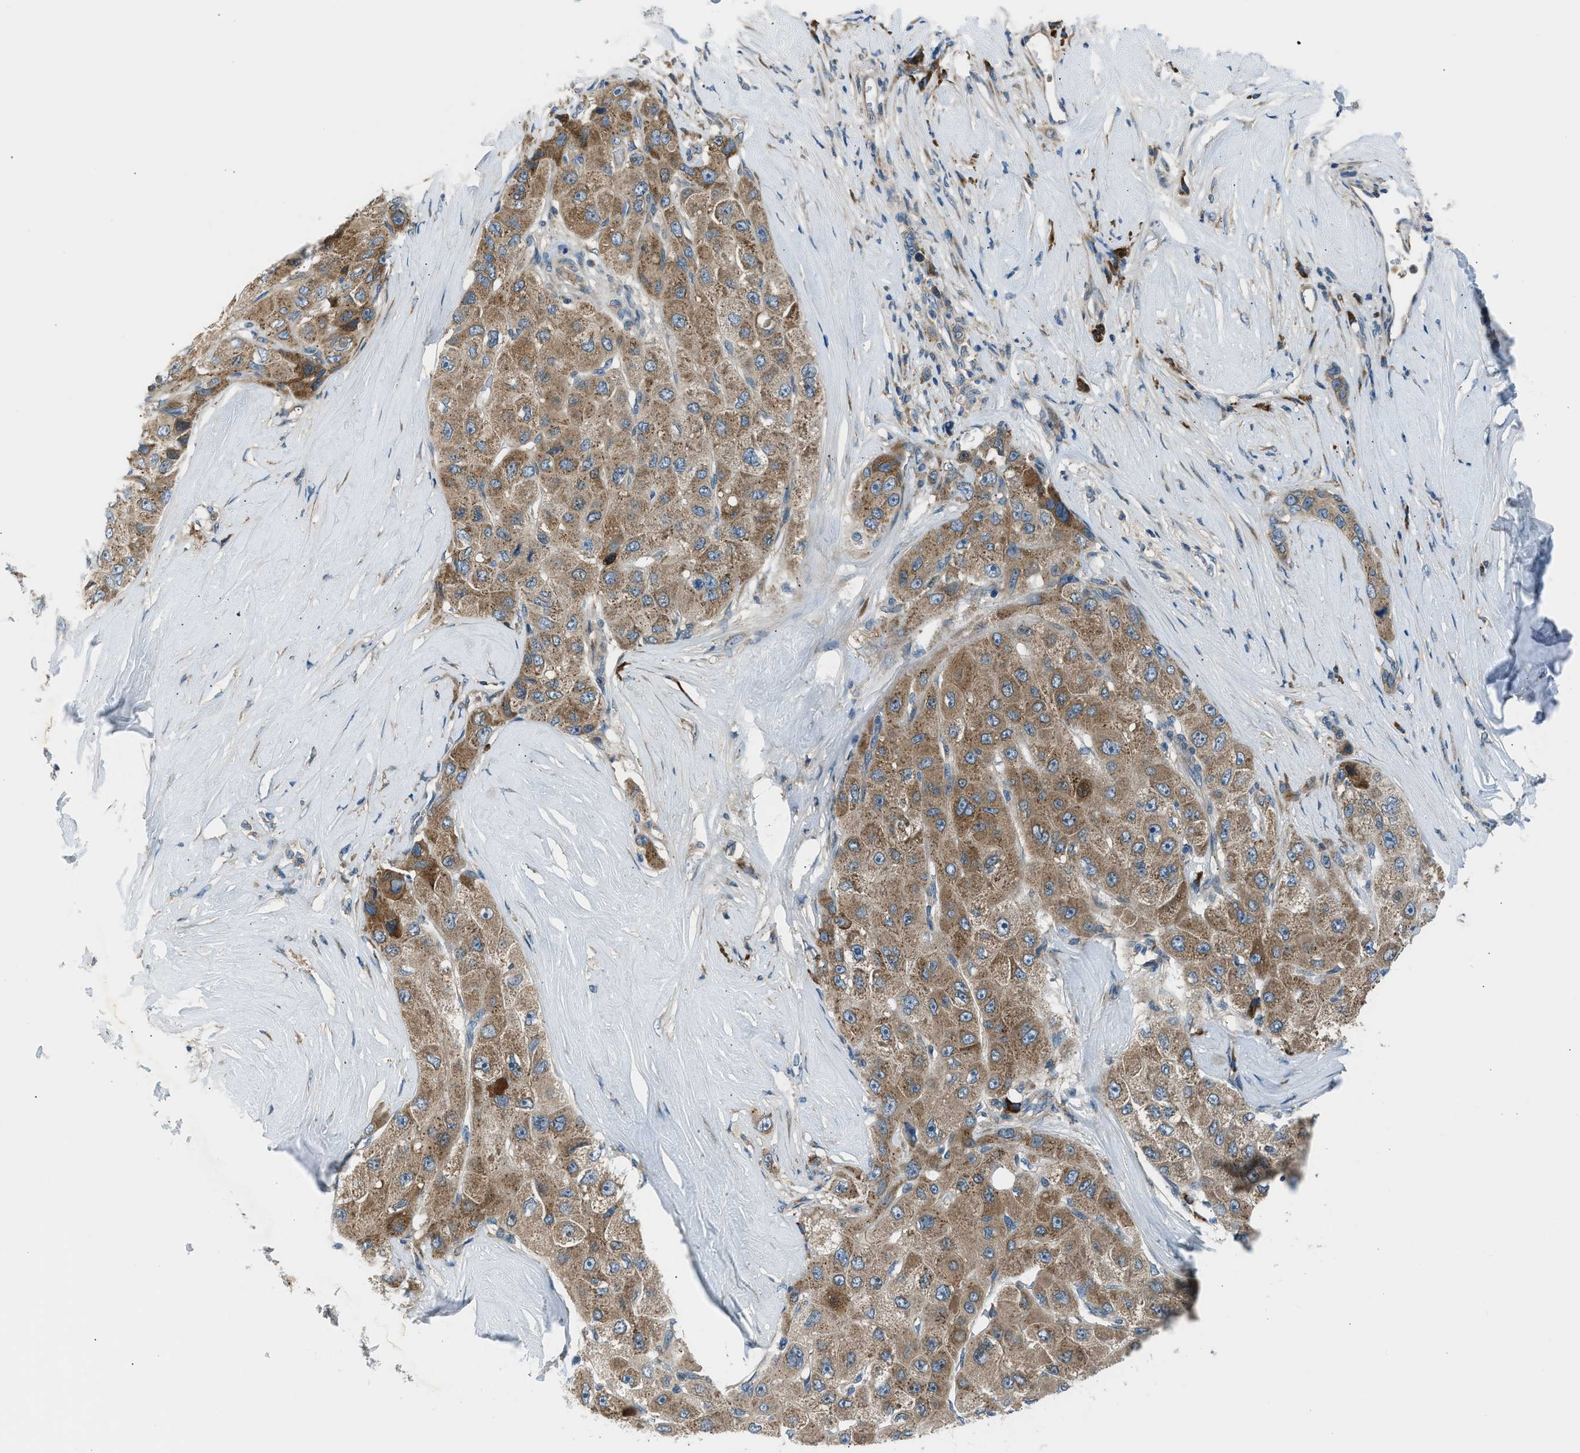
{"staining": {"intensity": "moderate", "quantity": ">75%", "location": "cytoplasmic/membranous"}, "tissue": "liver cancer", "cell_type": "Tumor cells", "image_type": "cancer", "snomed": [{"axis": "morphology", "description": "Carcinoma, Hepatocellular, NOS"}, {"axis": "topography", "description": "Liver"}], "caption": "A high-resolution photomicrograph shows immunohistochemistry (IHC) staining of liver cancer (hepatocellular carcinoma), which displays moderate cytoplasmic/membranous positivity in approximately >75% of tumor cells.", "gene": "EDARADD", "patient": {"sex": "male", "age": 80}}